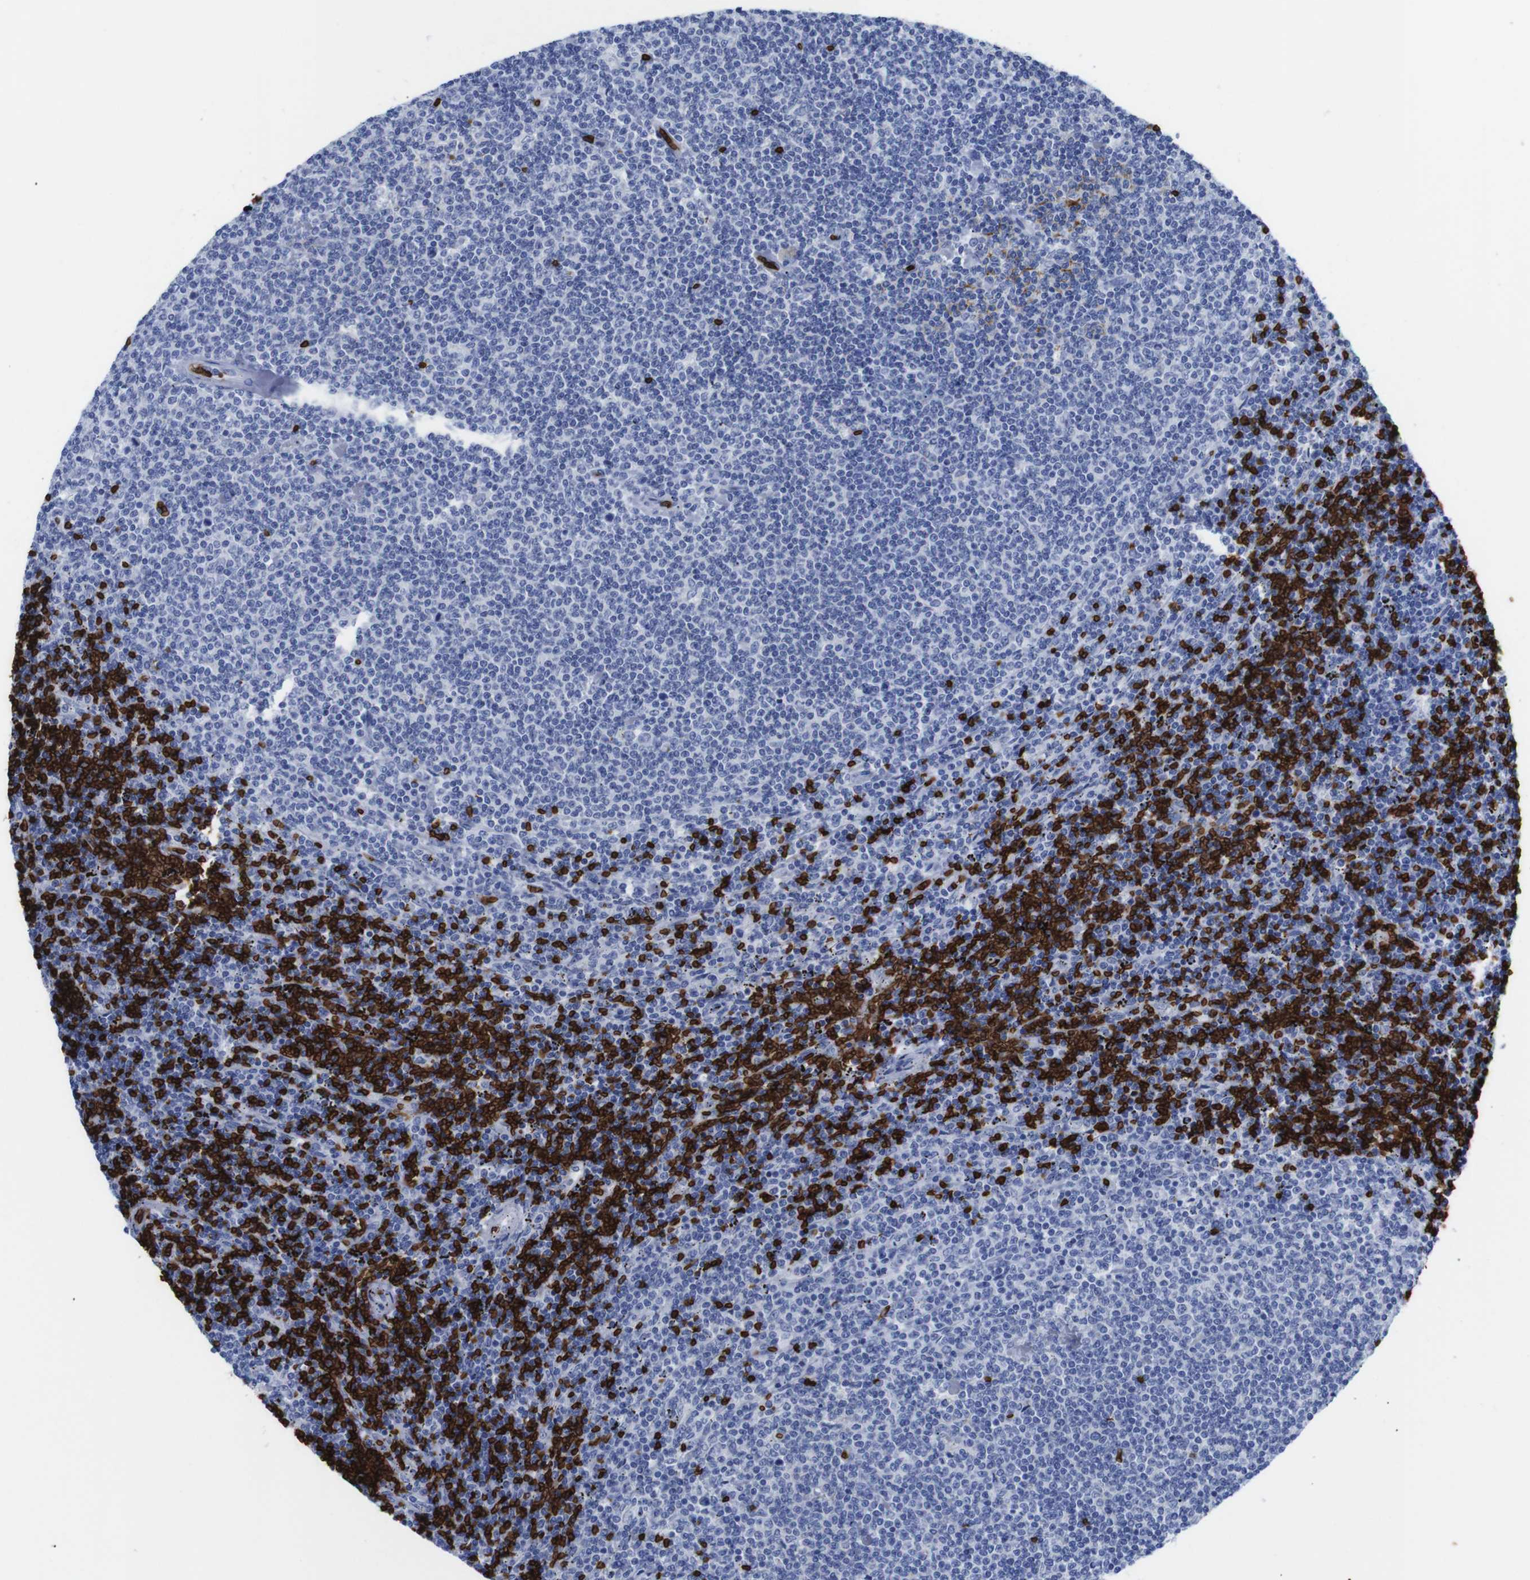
{"staining": {"intensity": "negative", "quantity": "none", "location": "none"}, "tissue": "lymphoma", "cell_type": "Tumor cells", "image_type": "cancer", "snomed": [{"axis": "morphology", "description": "Malignant lymphoma, non-Hodgkin's type, Low grade"}, {"axis": "topography", "description": "Spleen"}], "caption": "Immunohistochemistry (IHC) histopathology image of neoplastic tissue: human low-grade malignant lymphoma, non-Hodgkin's type stained with DAB reveals no significant protein staining in tumor cells.", "gene": "S1PR2", "patient": {"sex": "female", "age": 50}}